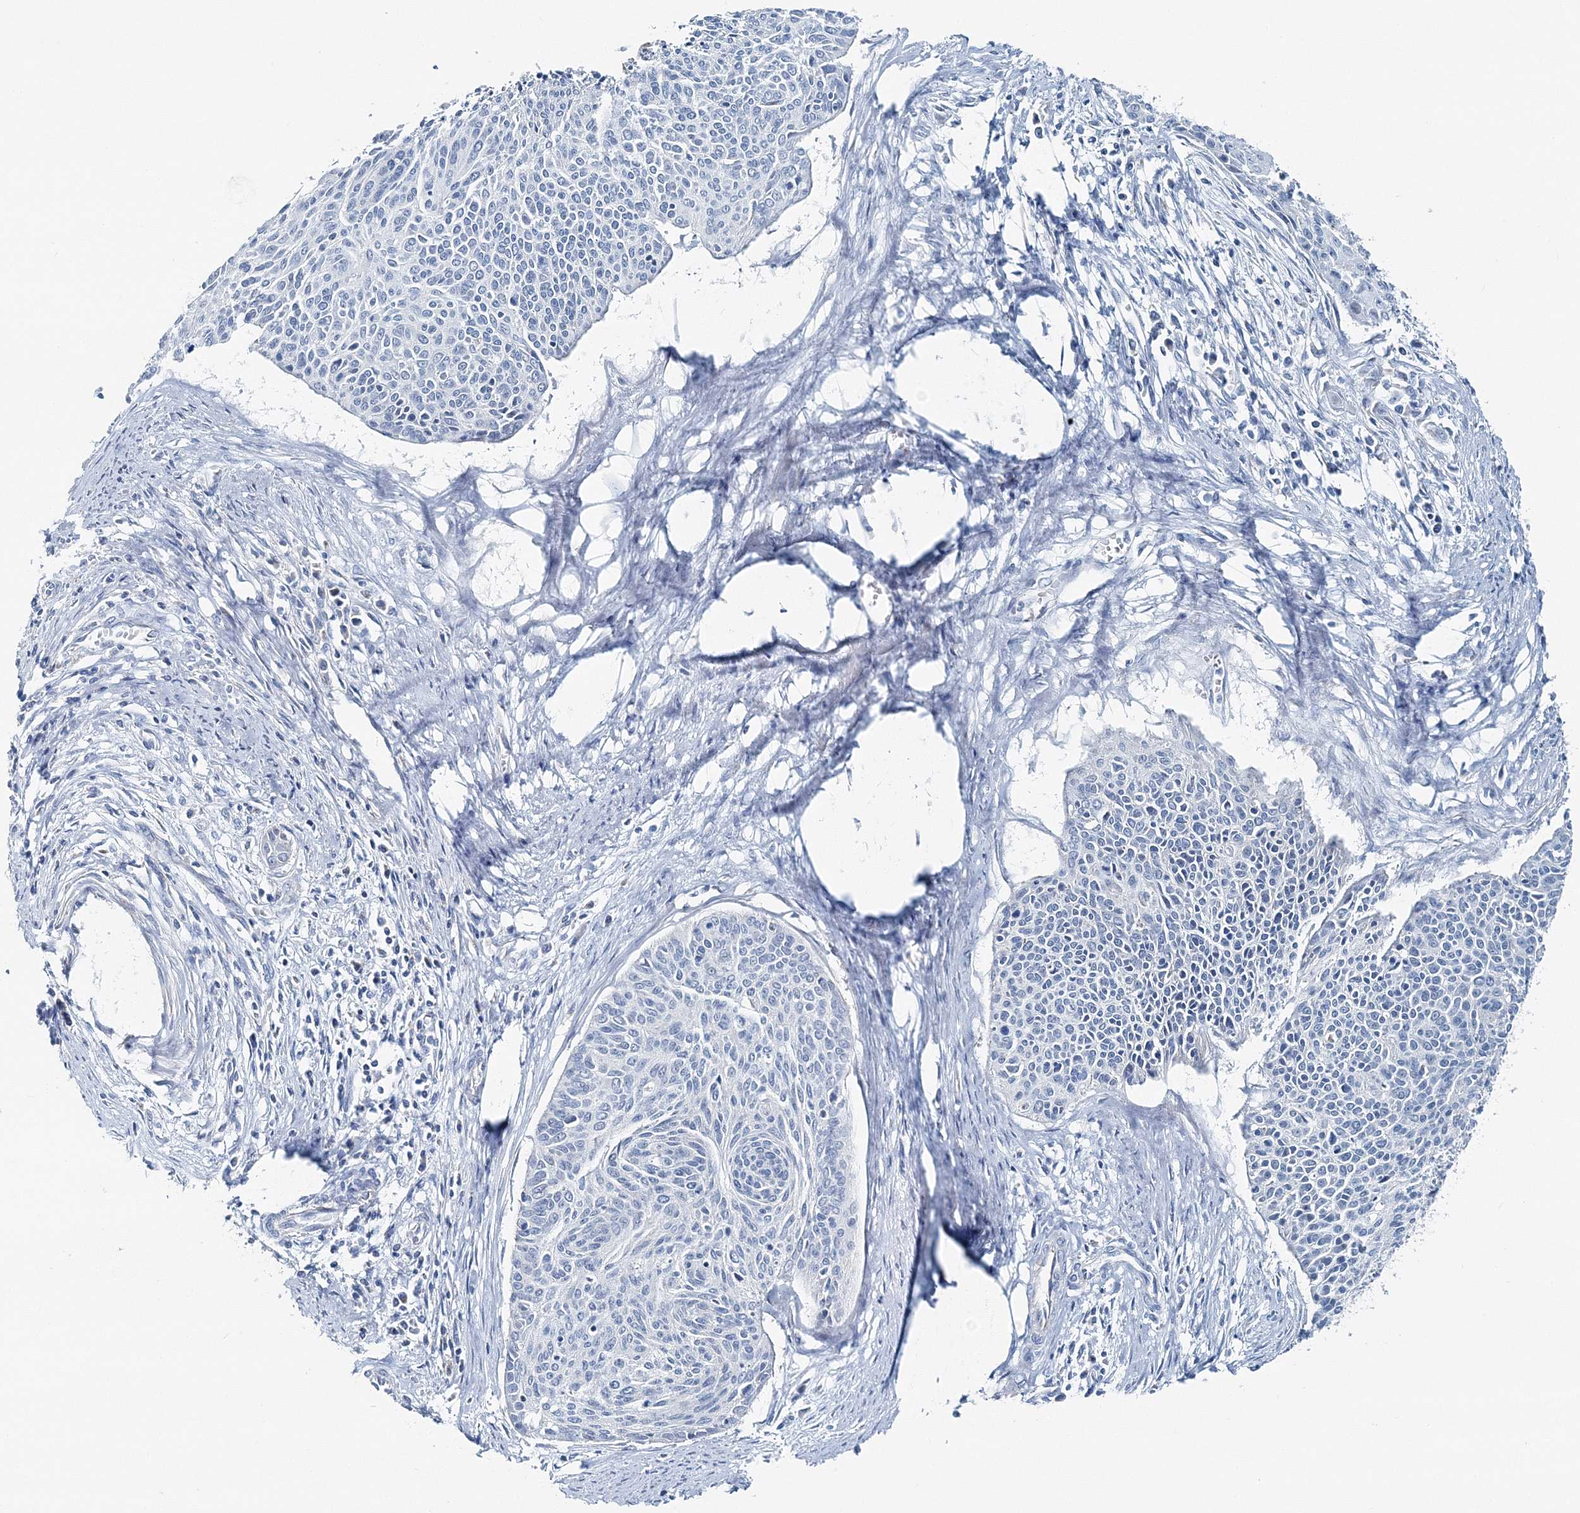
{"staining": {"intensity": "negative", "quantity": "none", "location": "none"}, "tissue": "cervical cancer", "cell_type": "Tumor cells", "image_type": "cancer", "snomed": [{"axis": "morphology", "description": "Squamous cell carcinoma, NOS"}, {"axis": "topography", "description": "Cervix"}], "caption": "A photomicrograph of squamous cell carcinoma (cervical) stained for a protein demonstrates no brown staining in tumor cells.", "gene": "GABARAPL2", "patient": {"sex": "female", "age": 55}}